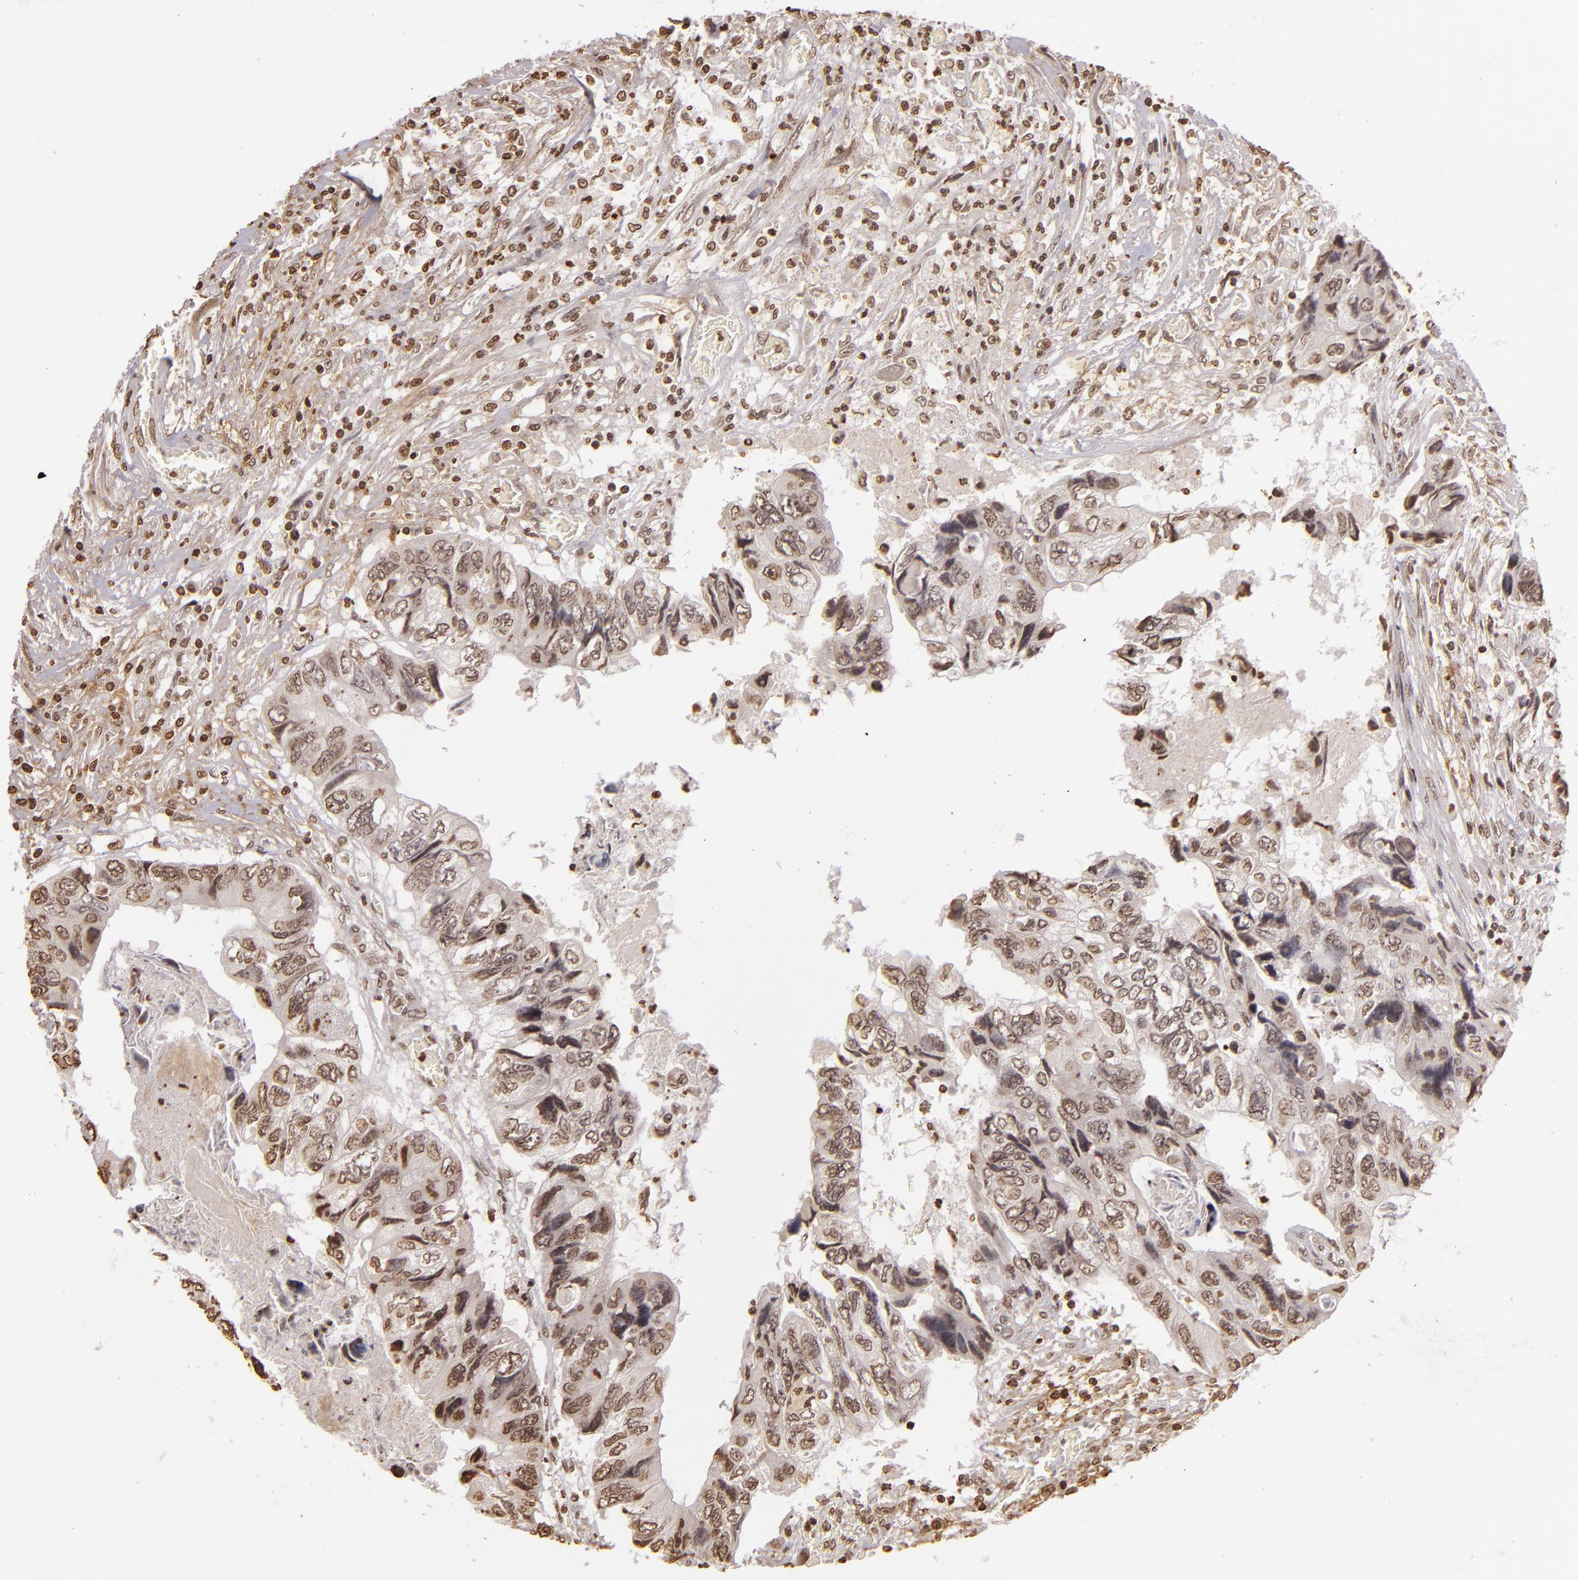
{"staining": {"intensity": "moderate", "quantity": ">75%", "location": "nuclear"}, "tissue": "colorectal cancer", "cell_type": "Tumor cells", "image_type": "cancer", "snomed": [{"axis": "morphology", "description": "Adenocarcinoma, NOS"}, {"axis": "topography", "description": "Rectum"}], "caption": "Colorectal adenocarcinoma was stained to show a protein in brown. There is medium levels of moderate nuclear positivity in approximately >75% of tumor cells. (DAB IHC with brightfield microscopy, high magnification).", "gene": "THRB", "patient": {"sex": "female", "age": 82}}